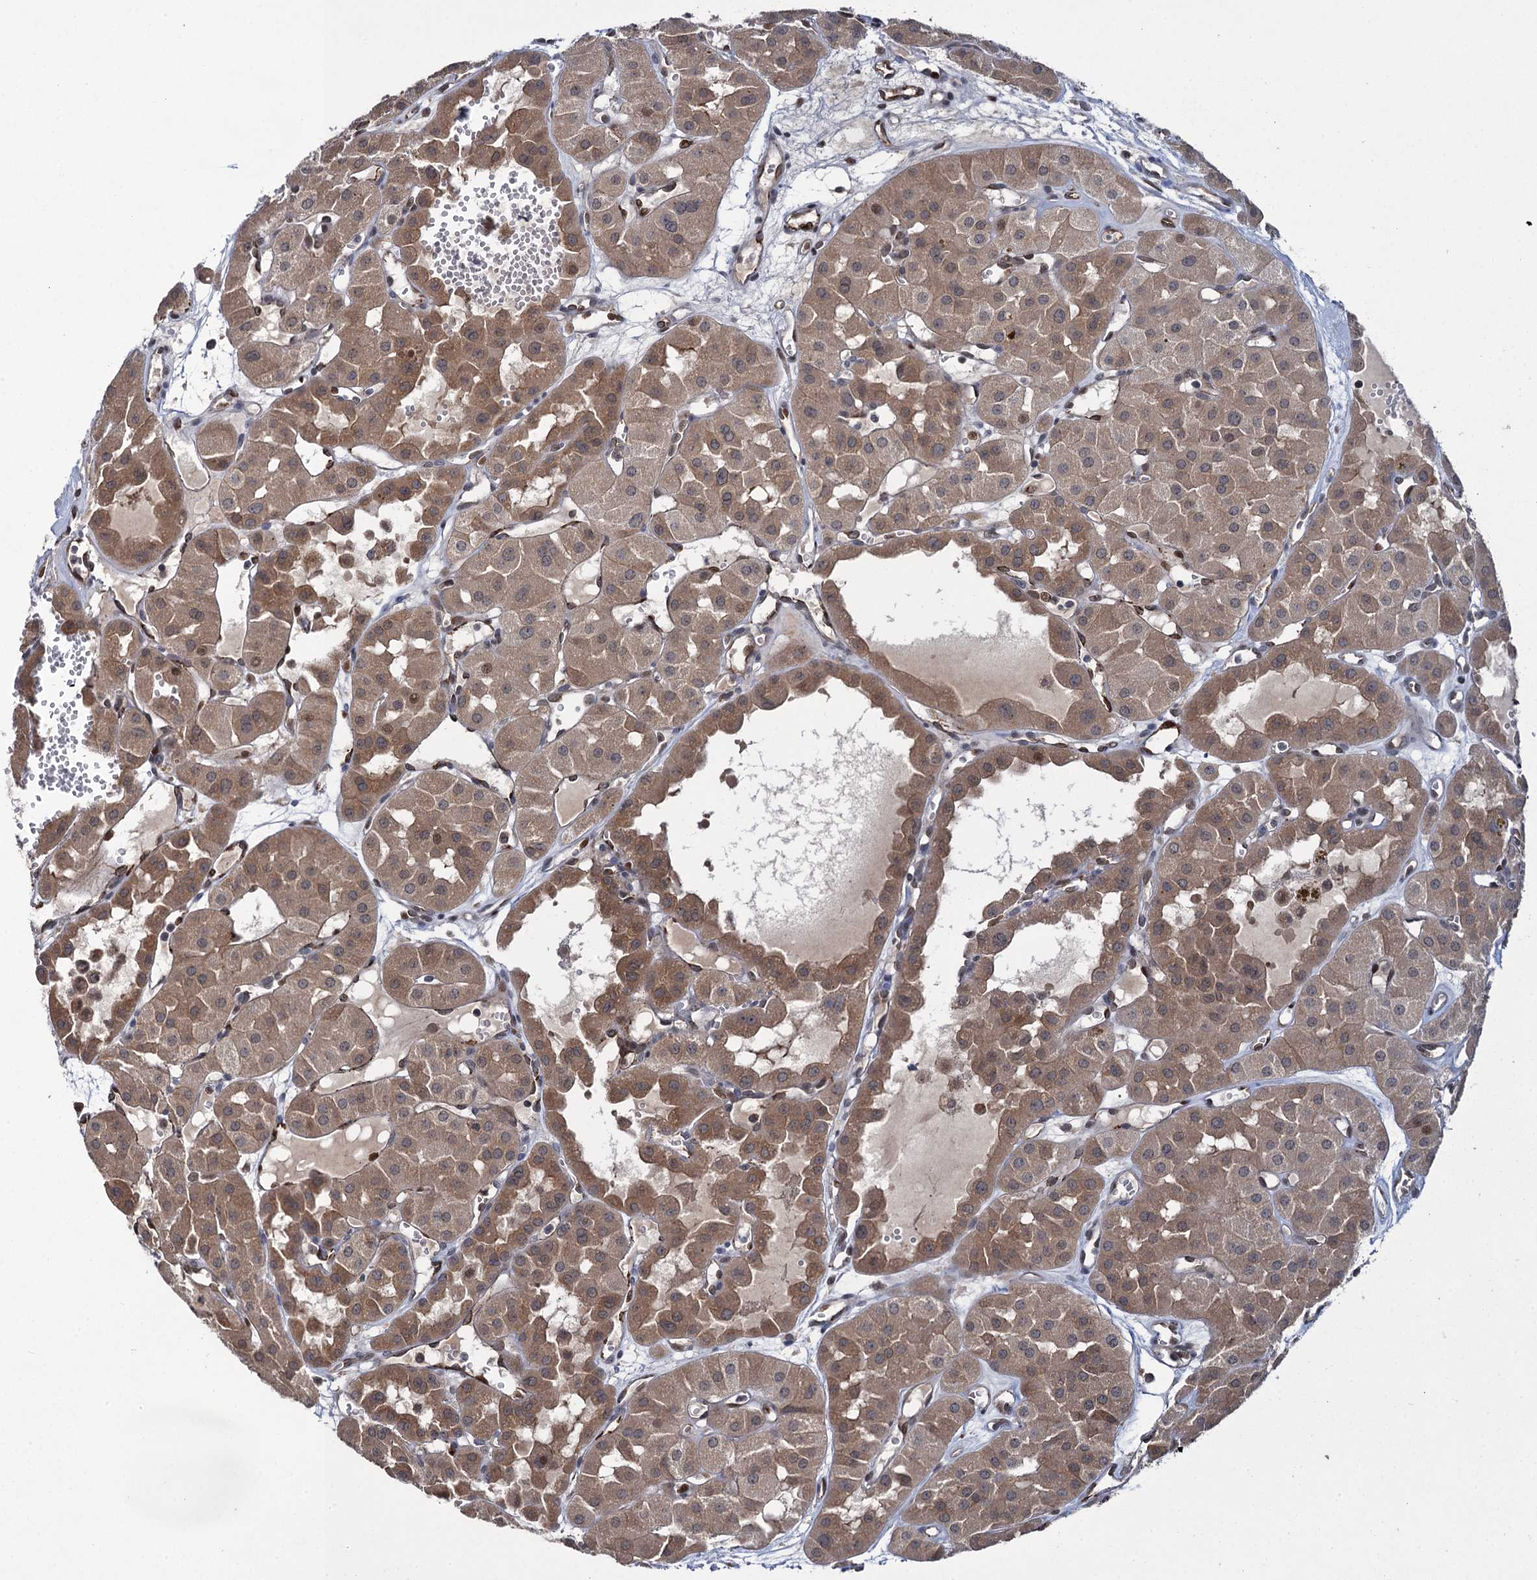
{"staining": {"intensity": "moderate", "quantity": ">75%", "location": "cytoplasmic/membranous"}, "tissue": "renal cancer", "cell_type": "Tumor cells", "image_type": "cancer", "snomed": [{"axis": "morphology", "description": "Carcinoma, NOS"}, {"axis": "topography", "description": "Kidney"}], "caption": "IHC of renal cancer shows medium levels of moderate cytoplasmic/membranous expression in about >75% of tumor cells. (DAB IHC with brightfield microscopy, high magnification).", "gene": "EVX2", "patient": {"sex": "female", "age": 75}}